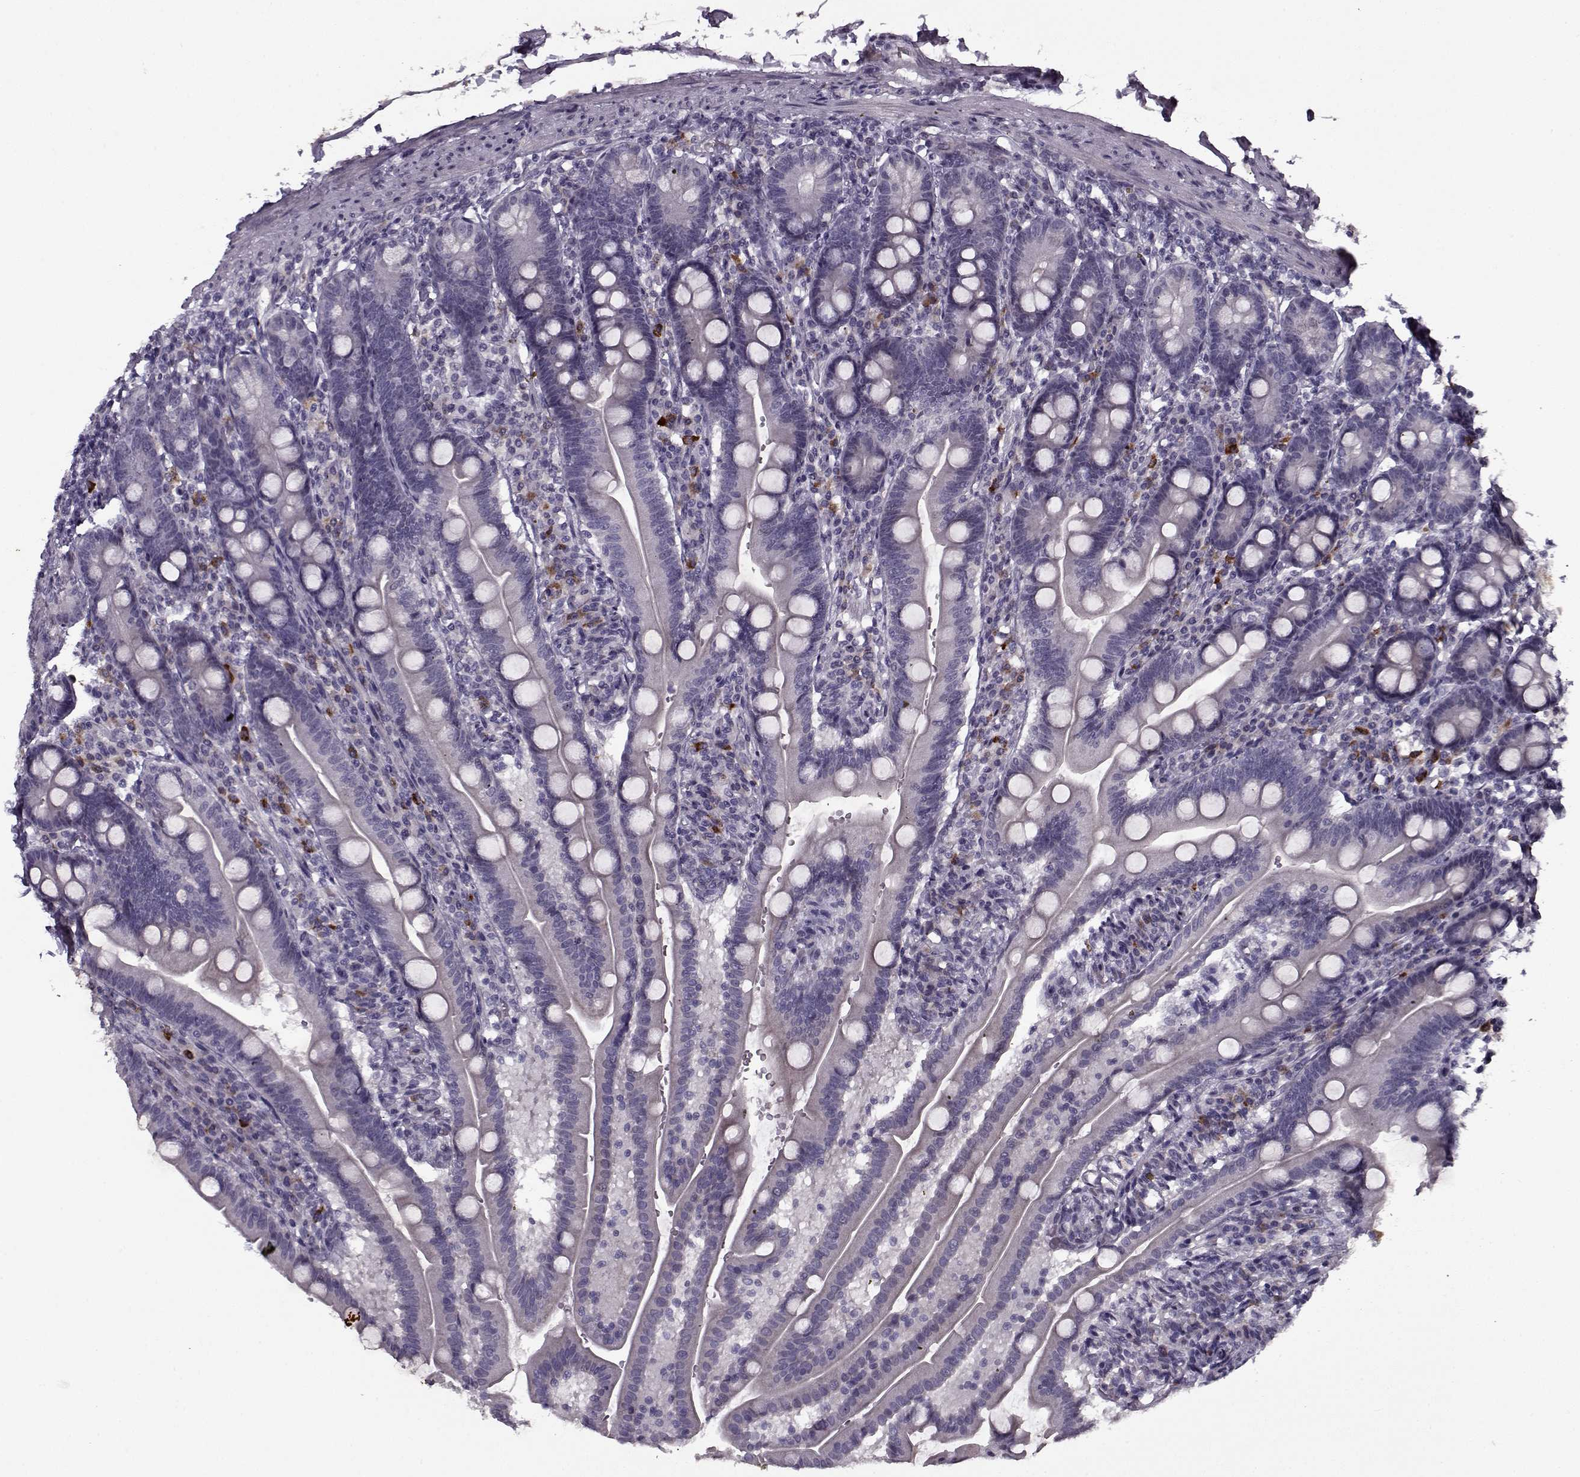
{"staining": {"intensity": "negative", "quantity": "none", "location": "none"}, "tissue": "duodenum", "cell_type": "Glandular cells", "image_type": "normal", "snomed": [{"axis": "morphology", "description": "Normal tissue, NOS"}, {"axis": "topography", "description": "Duodenum"}], "caption": "This is an IHC image of benign duodenum. There is no positivity in glandular cells.", "gene": "KRT9", "patient": {"sex": "female", "age": 67}}